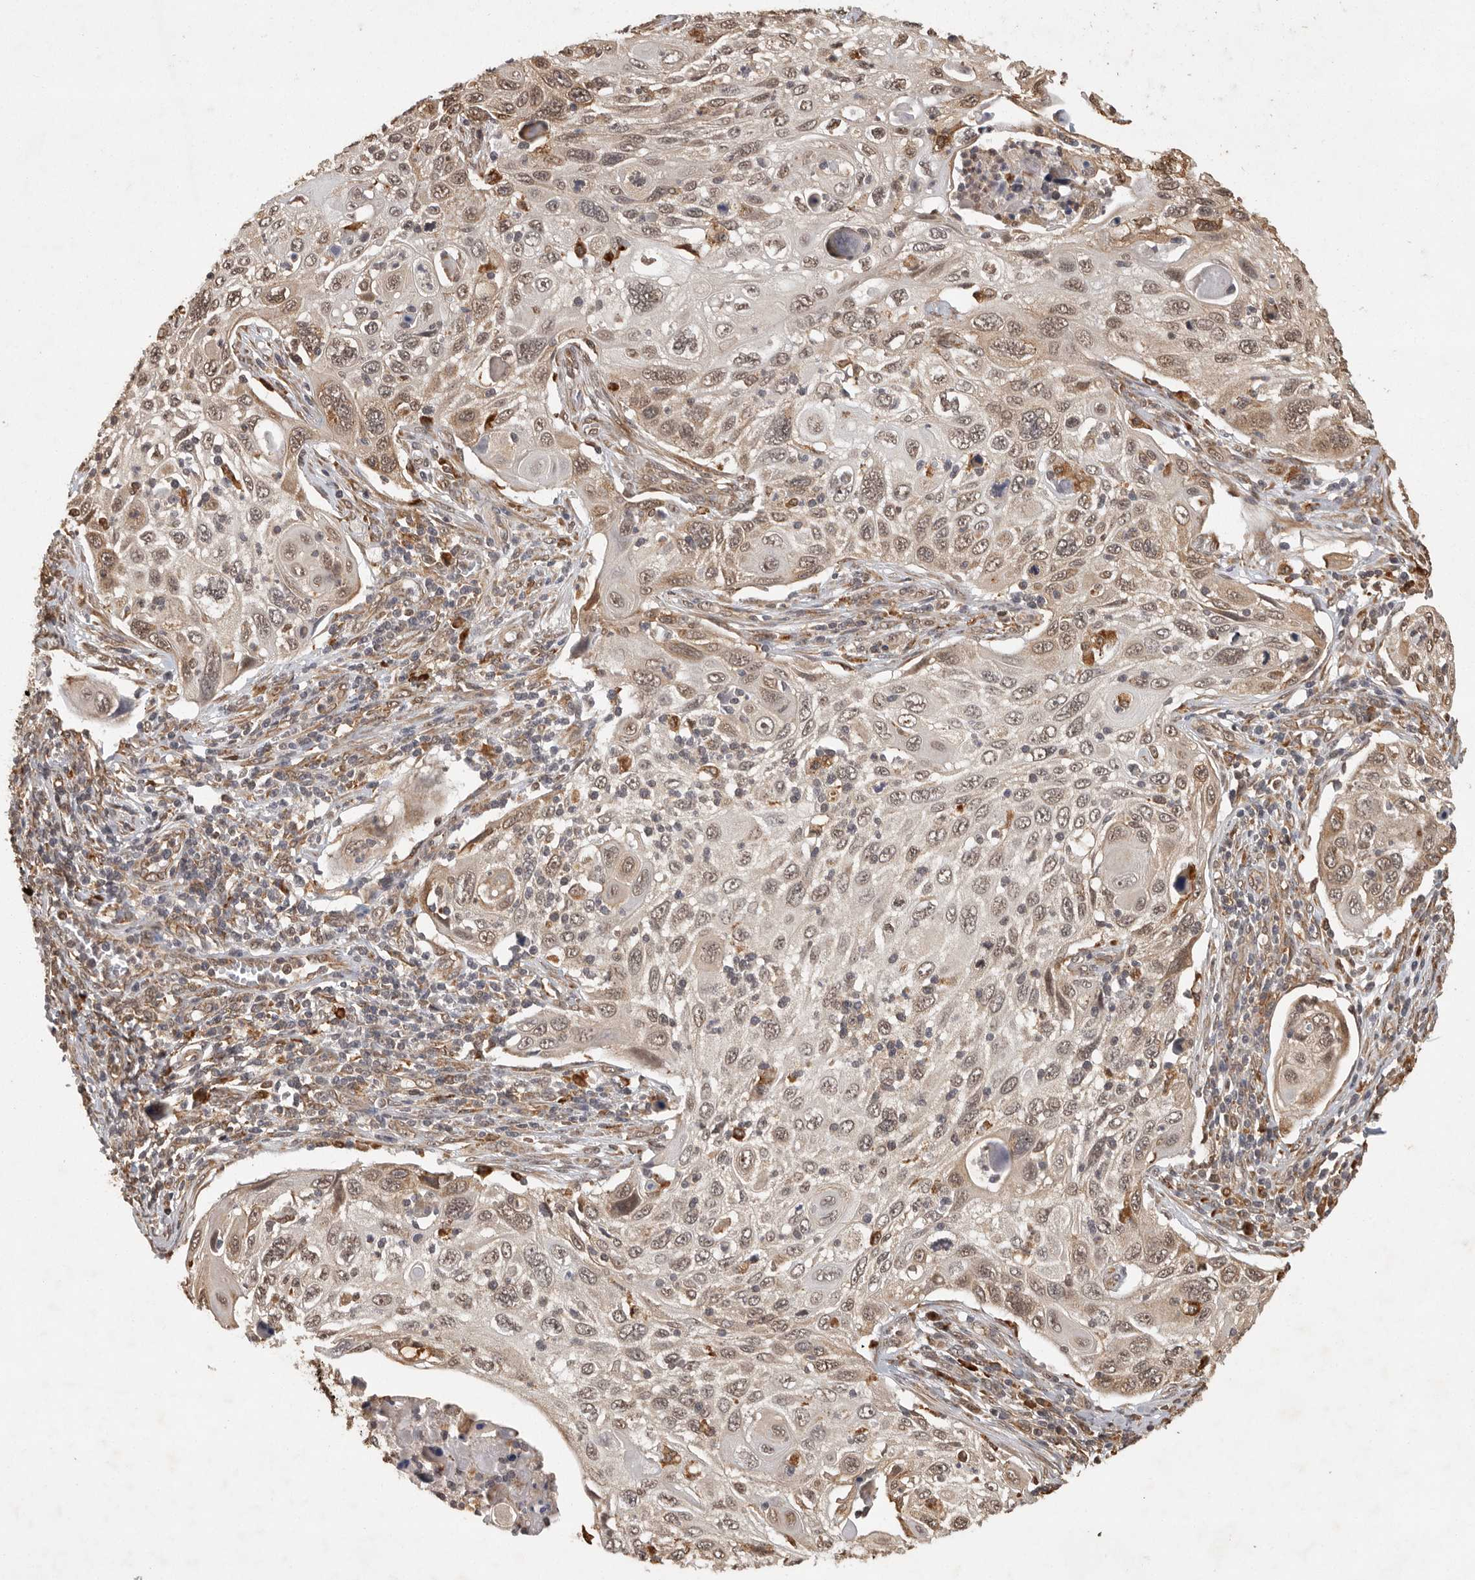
{"staining": {"intensity": "moderate", "quantity": ">75%", "location": "cytoplasmic/membranous,nuclear"}, "tissue": "cervical cancer", "cell_type": "Tumor cells", "image_type": "cancer", "snomed": [{"axis": "morphology", "description": "Squamous cell carcinoma, NOS"}, {"axis": "topography", "description": "Cervix"}], "caption": "Protein analysis of cervical cancer (squamous cell carcinoma) tissue demonstrates moderate cytoplasmic/membranous and nuclear staining in about >75% of tumor cells.", "gene": "ZNF83", "patient": {"sex": "female", "age": 70}}